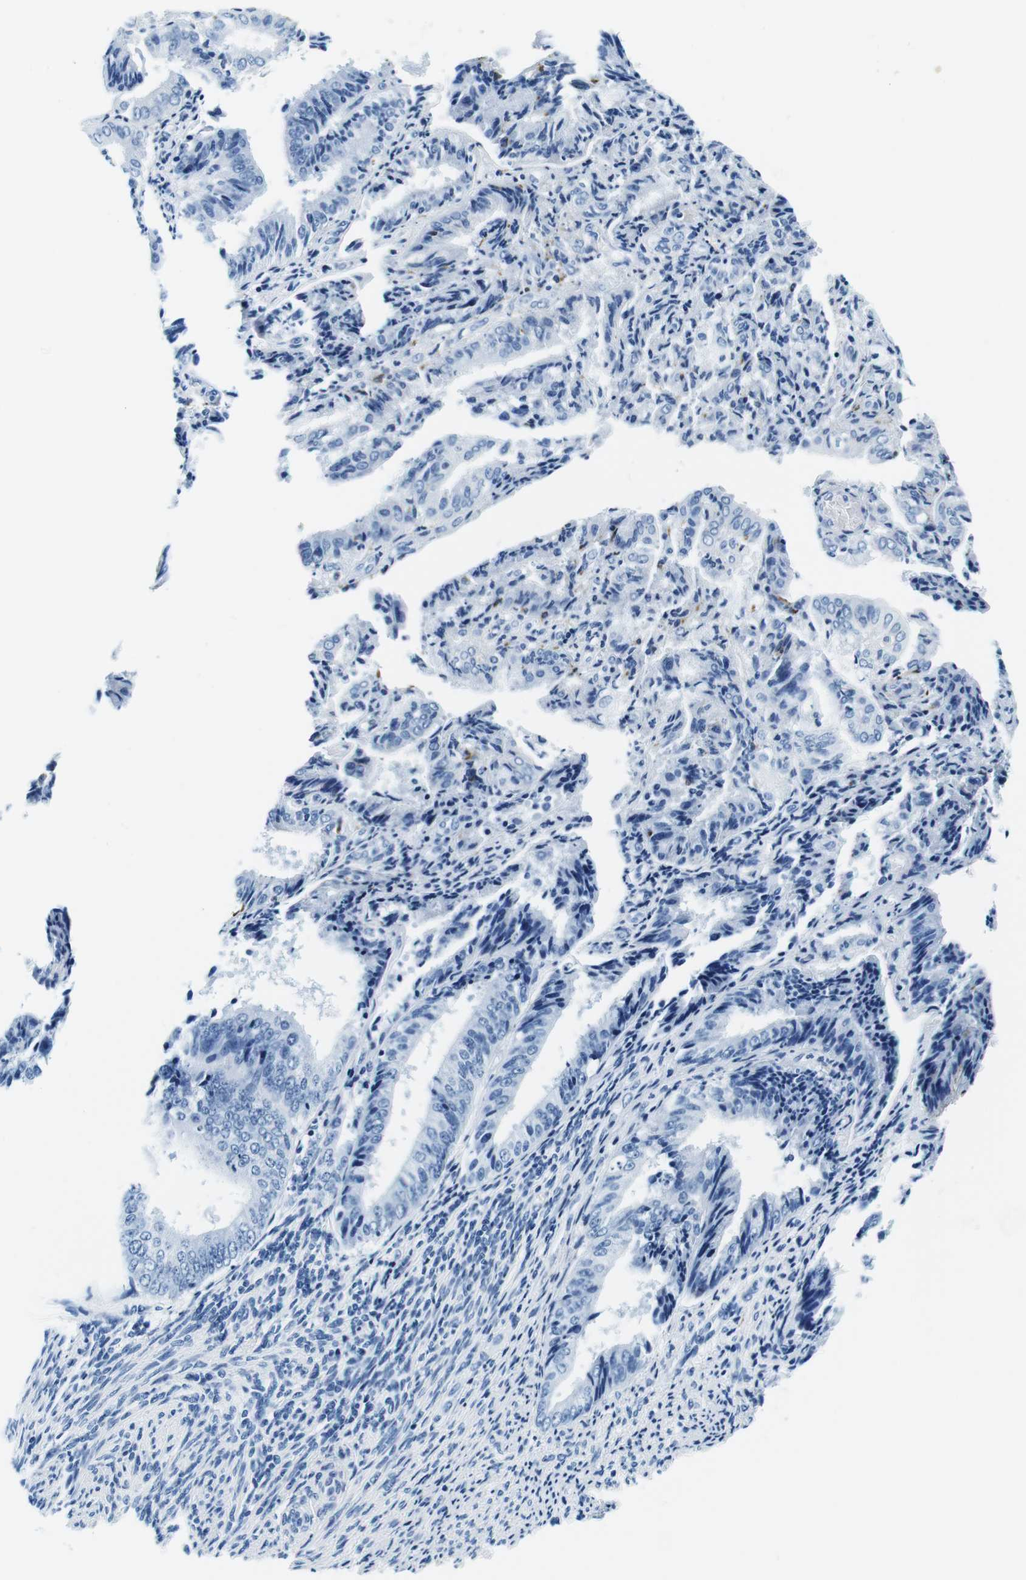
{"staining": {"intensity": "negative", "quantity": "none", "location": "none"}, "tissue": "endometrial cancer", "cell_type": "Tumor cells", "image_type": "cancer", "snomed": [{"axis": "morphology", "description": "Adenocarcinoma, NOS"}, {"axis": "topography", "description": "Endometrium"}], "caption": "Tumor cells show no significant positivity in endometrial cancer.", "gene": "HLA-DRB1", "patient": {"sex": "female", "age": 63}}